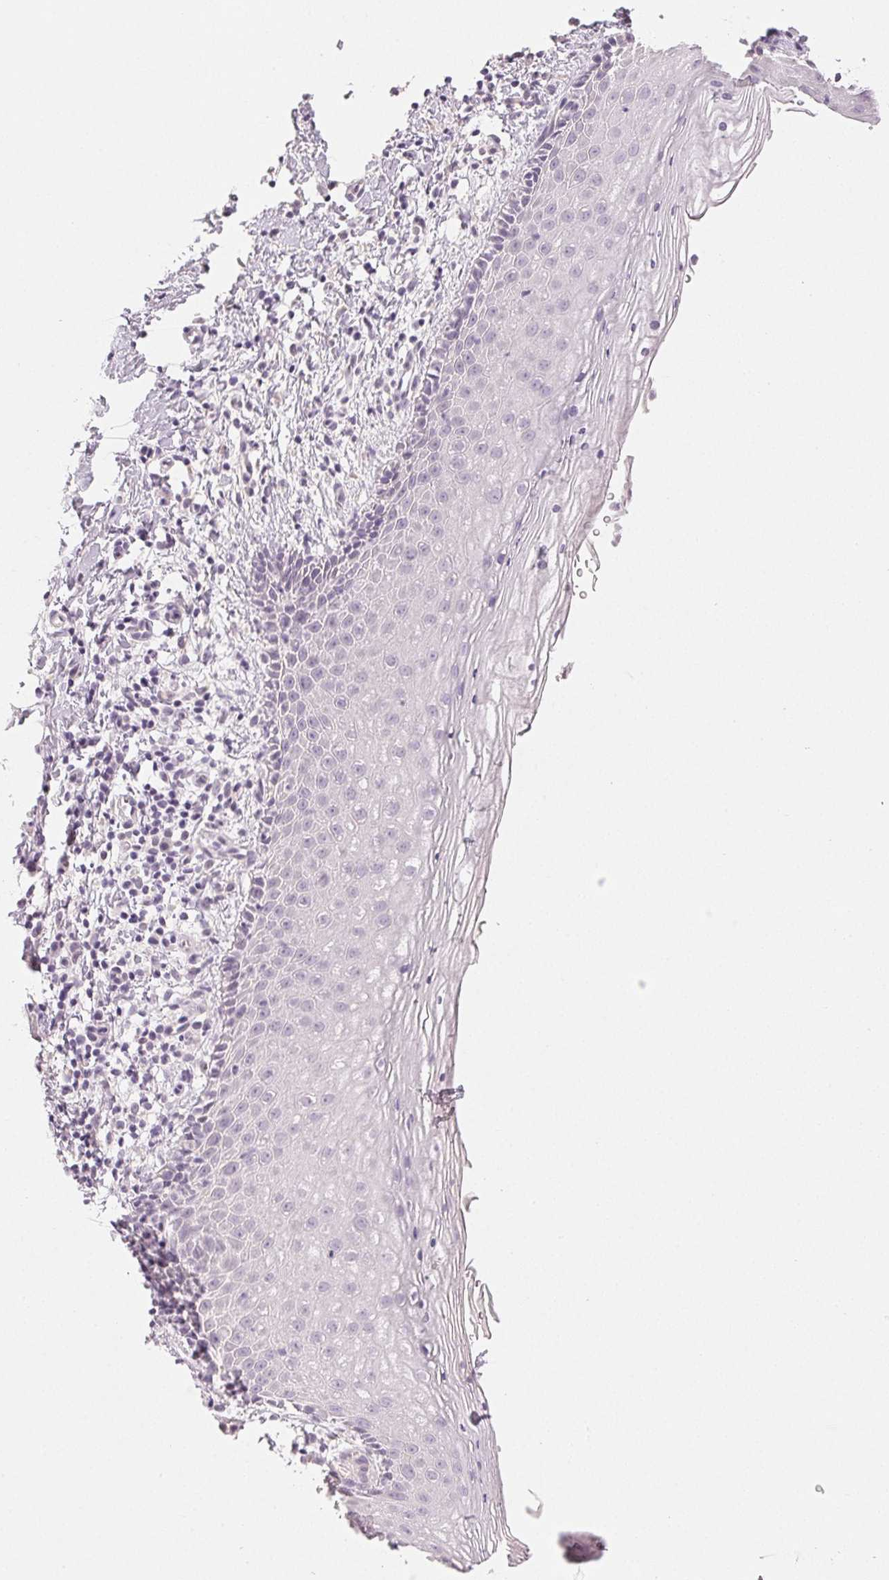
{"staining": {"intensity": "negative", "quantity": "none", "location": "none"}, "tissue": "vagina", "cell_type": "Squamous epithelial cells", "image_type": "normal", "snomed": [{"axis": "morphology", "description": "Normal tissue, NOS"}, {"axis": "topography", "description": "Vagina"}], "caption": "A histopathology image of human vagina is negative for staining in squamous epithelial cells. (DAB immunohistochemistry (IHC), high magnification).", "gene": "MAP1LC3A", "patient": {"sex": "female", "age": 51}}